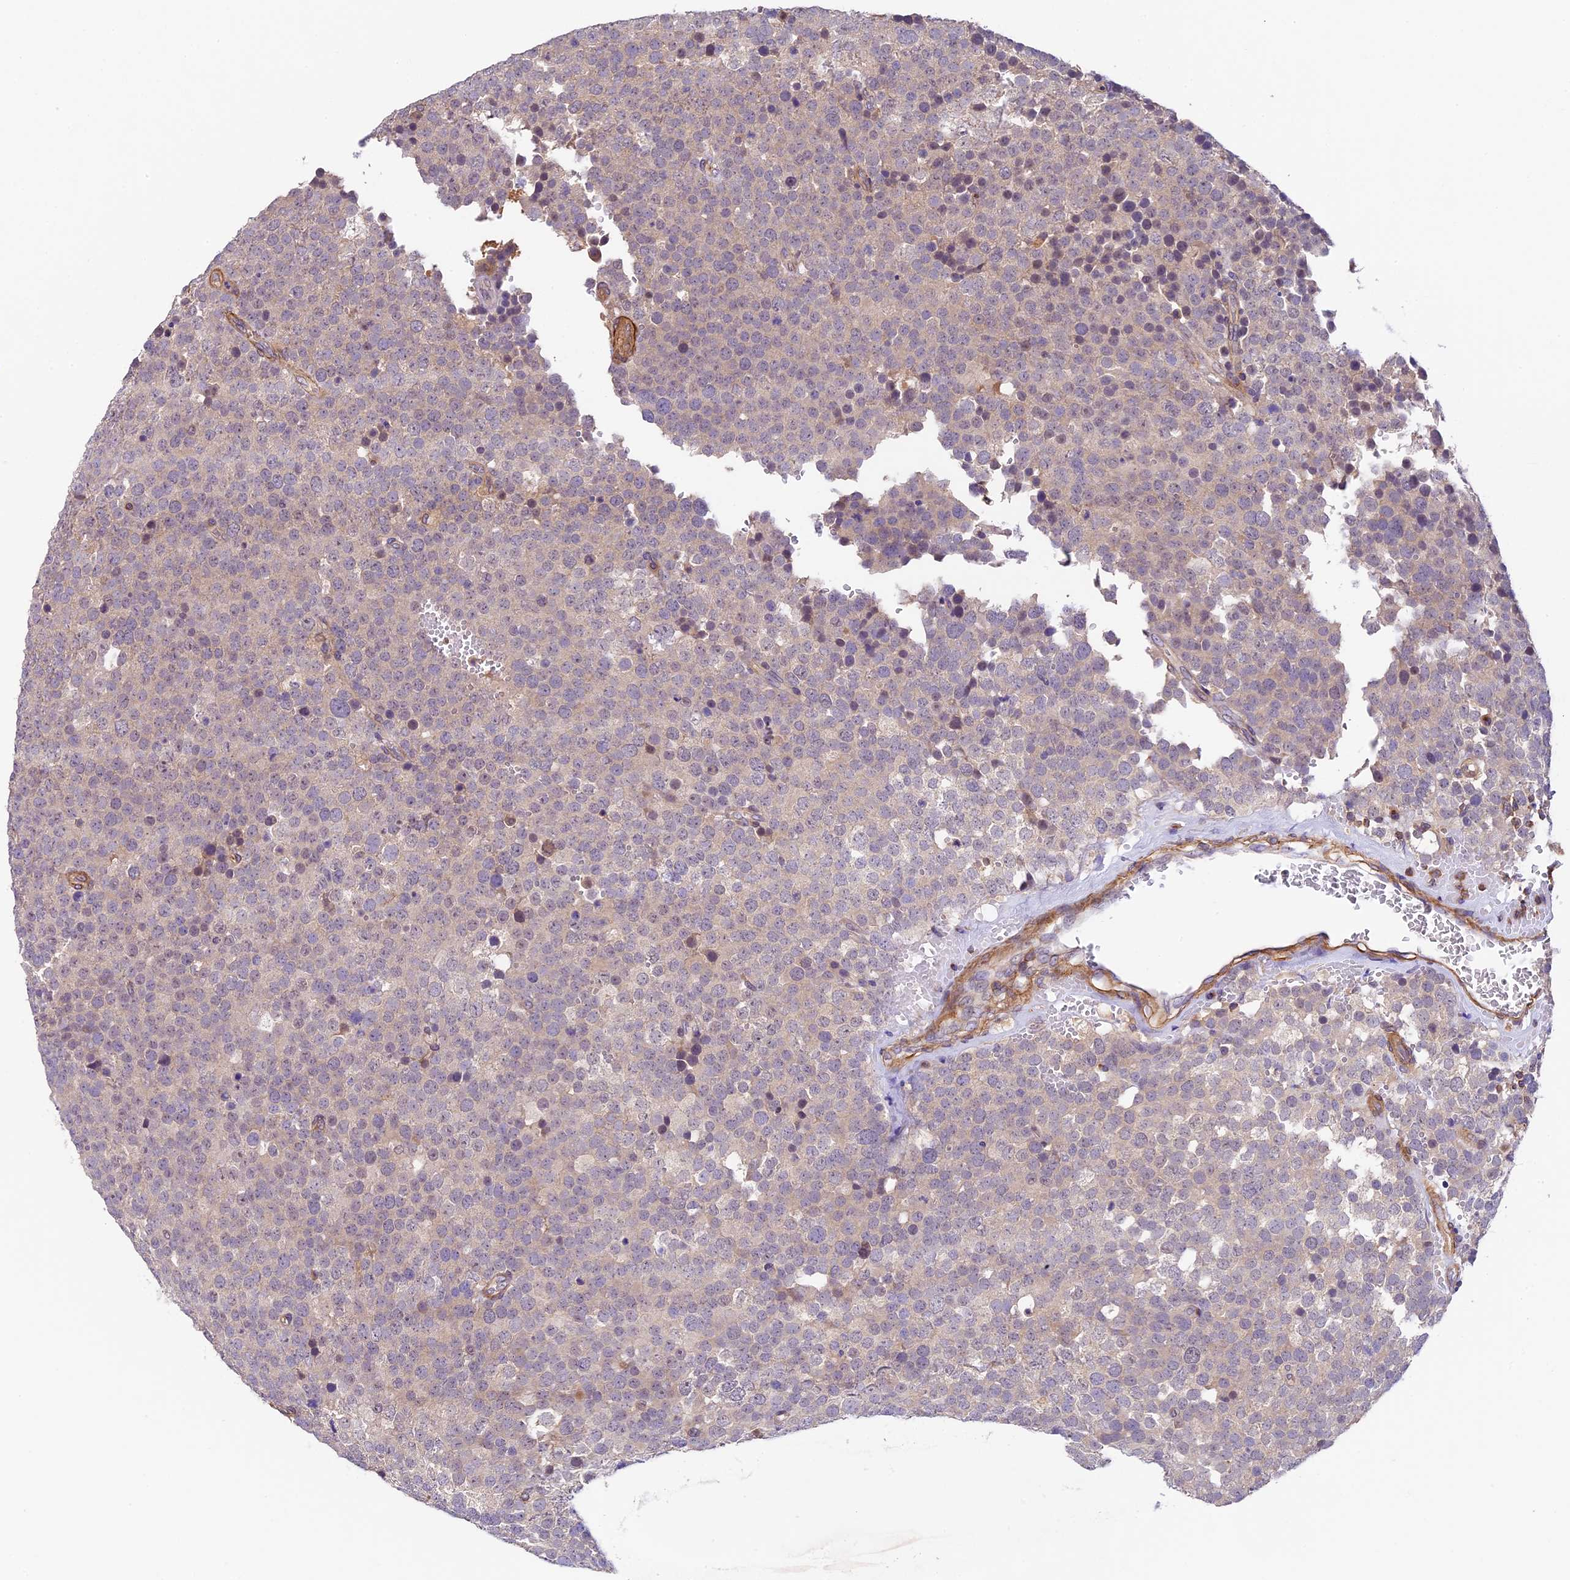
{"staining": {"intensity": "weak", "quantity": "<25%", "location": "cytoplasmic/membranous"}, "tissue": "testis cancer", "cell_type": "Tumor cells", "image_type": "cancer", "snomed": [{"axis": "morphology", "description": "Seminoma, NOS"}, {"axis": "topography", "description": "Testis"}], "caption": "This is an immunohistochemistry (IHC) micrograph of human testis seminoma. There is no positivity in tumor cells.", "gene": "TBC1D1", "patient": {"sex": "male", "age": 71}}